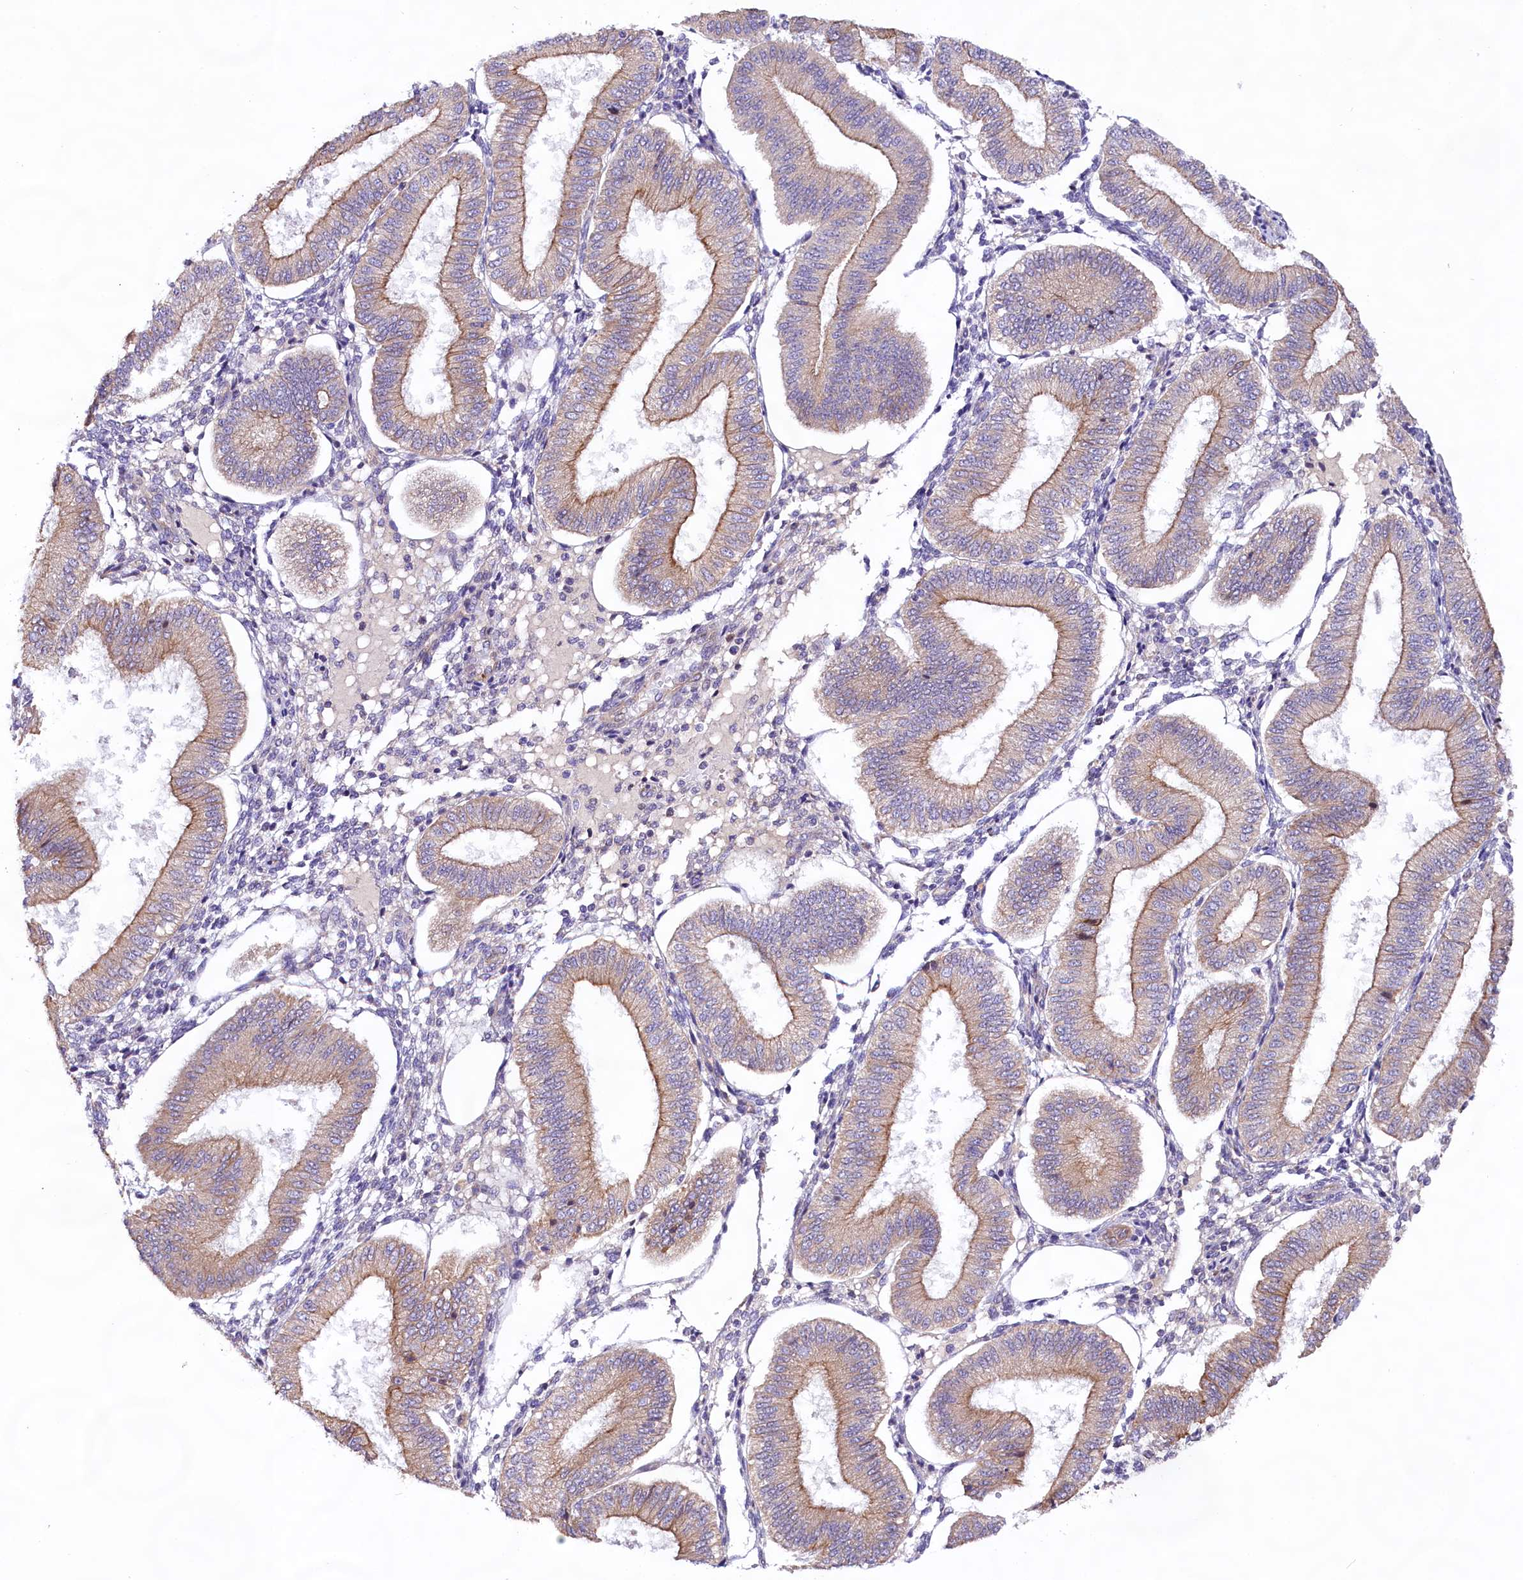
{"staining": {"intensity": "negative", "quantity": "none", "location": "none"}, "tissue": "endometrium", "cell_type": "Cells in endometrial stroma", "image_type": "normal", "snomed": [{"axis": "morphology", "description": "Normal tissue, NOS"}, {"axis": "topography", "description": "Endometrium"}], "caption": "This micrograph is of normal endometrium stained with immunohistochemistry (IHC) to label a protein in brown with the nuclei are counter-stained blue. There is no positivity in cells in endometrial stroma.", "gene": "VPS11", "patient": {"sex": "female", "age": 39}}